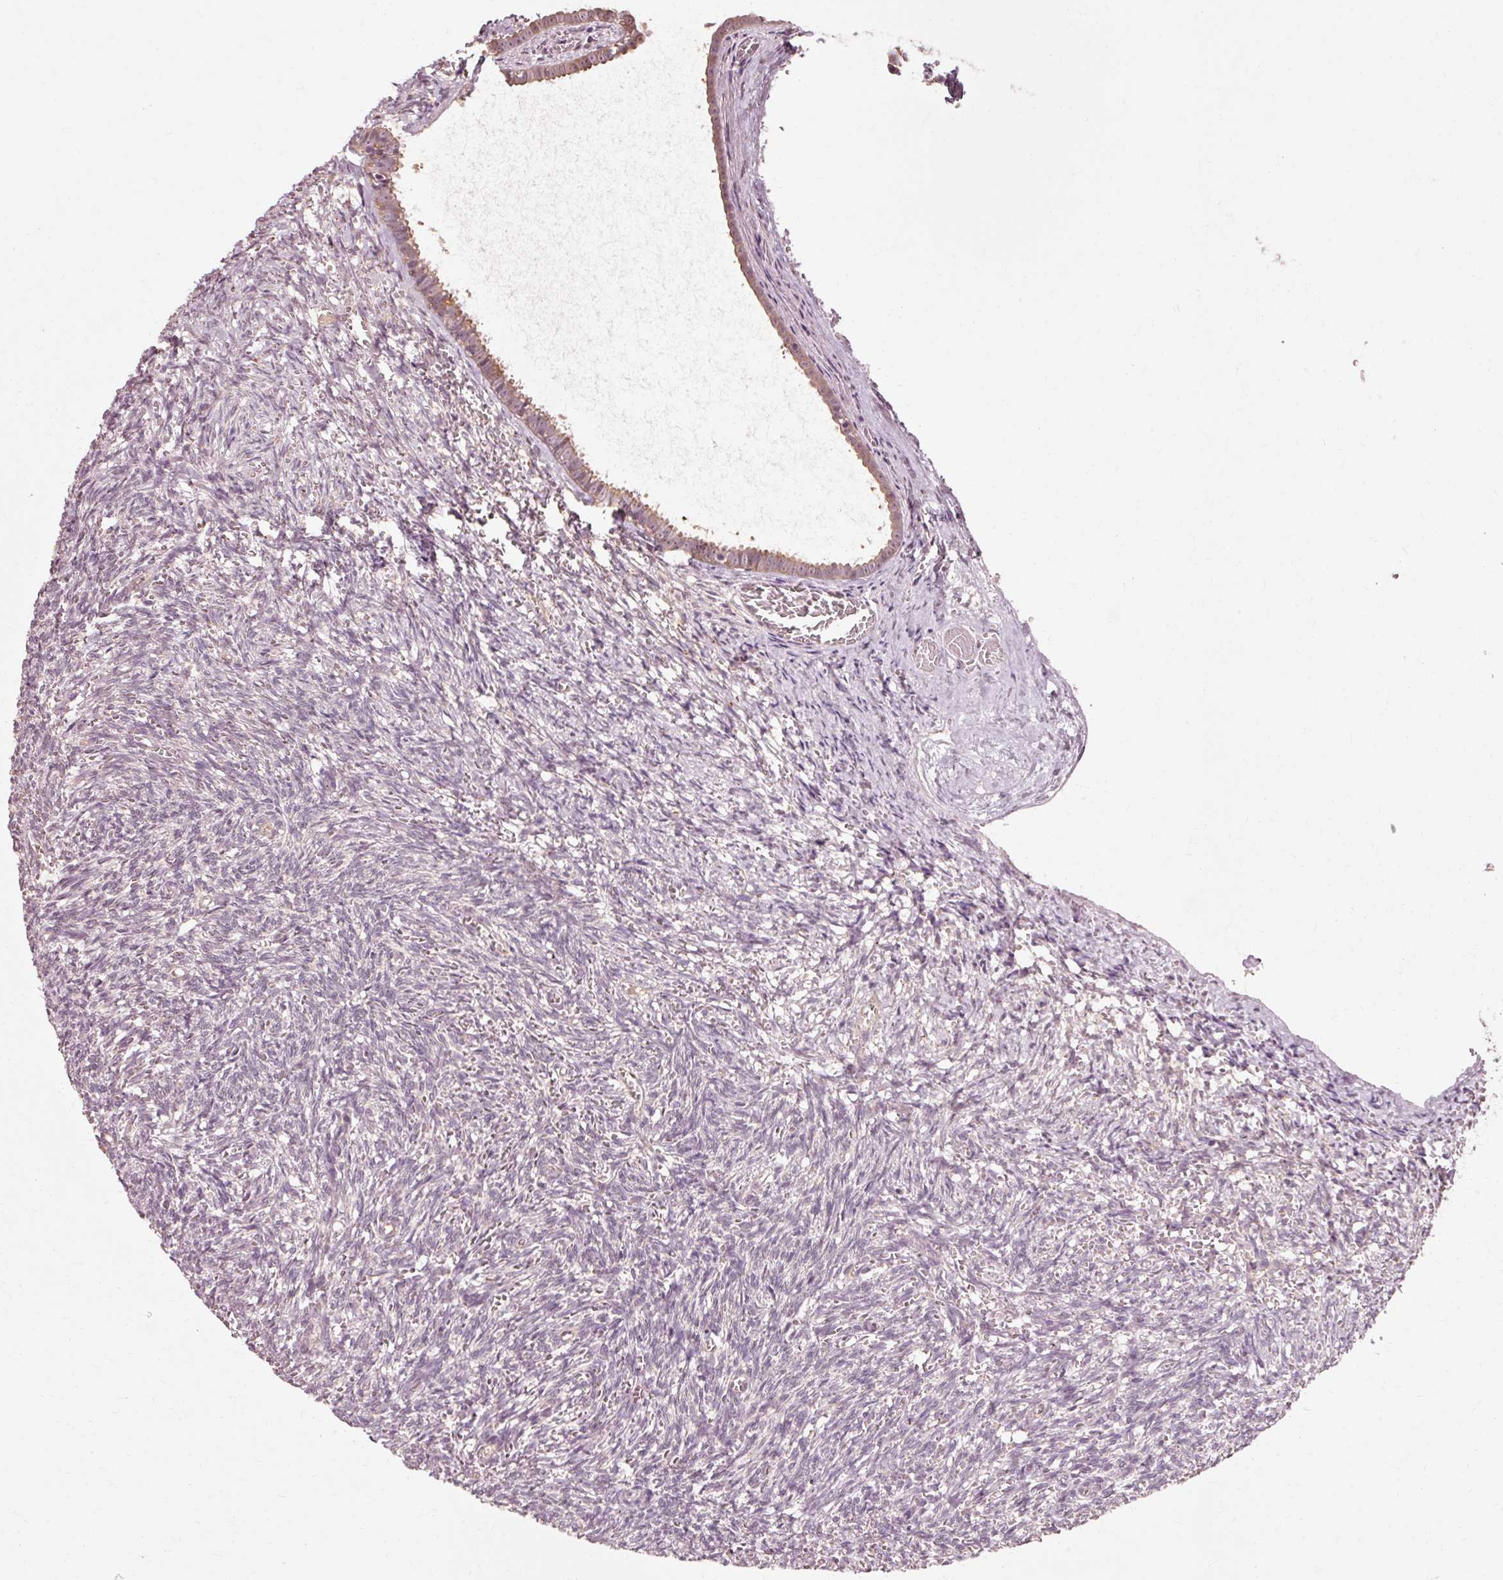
{"staining": {"intensity": "negative", "quantity": "none", "location": "none"}, "tissue": "ovary", "cell_type": "Follicle cells", "image_type": "normal", "snomed": [{"axis": "morphology", "description": "Normal tissue, NOS"}, {"axis": "topography", "description": "Ovary"}], "caption": "DAB (3,3'-diaminobenzidine) immunohistochemical staining of unremarkable human ovary reveals no significant expression in follicle cells. (Immunohistochemistry, brightfield microscopy, high magnification).", "gene": "RGPD5", "patient": {"sex": "female", "age": 67}}